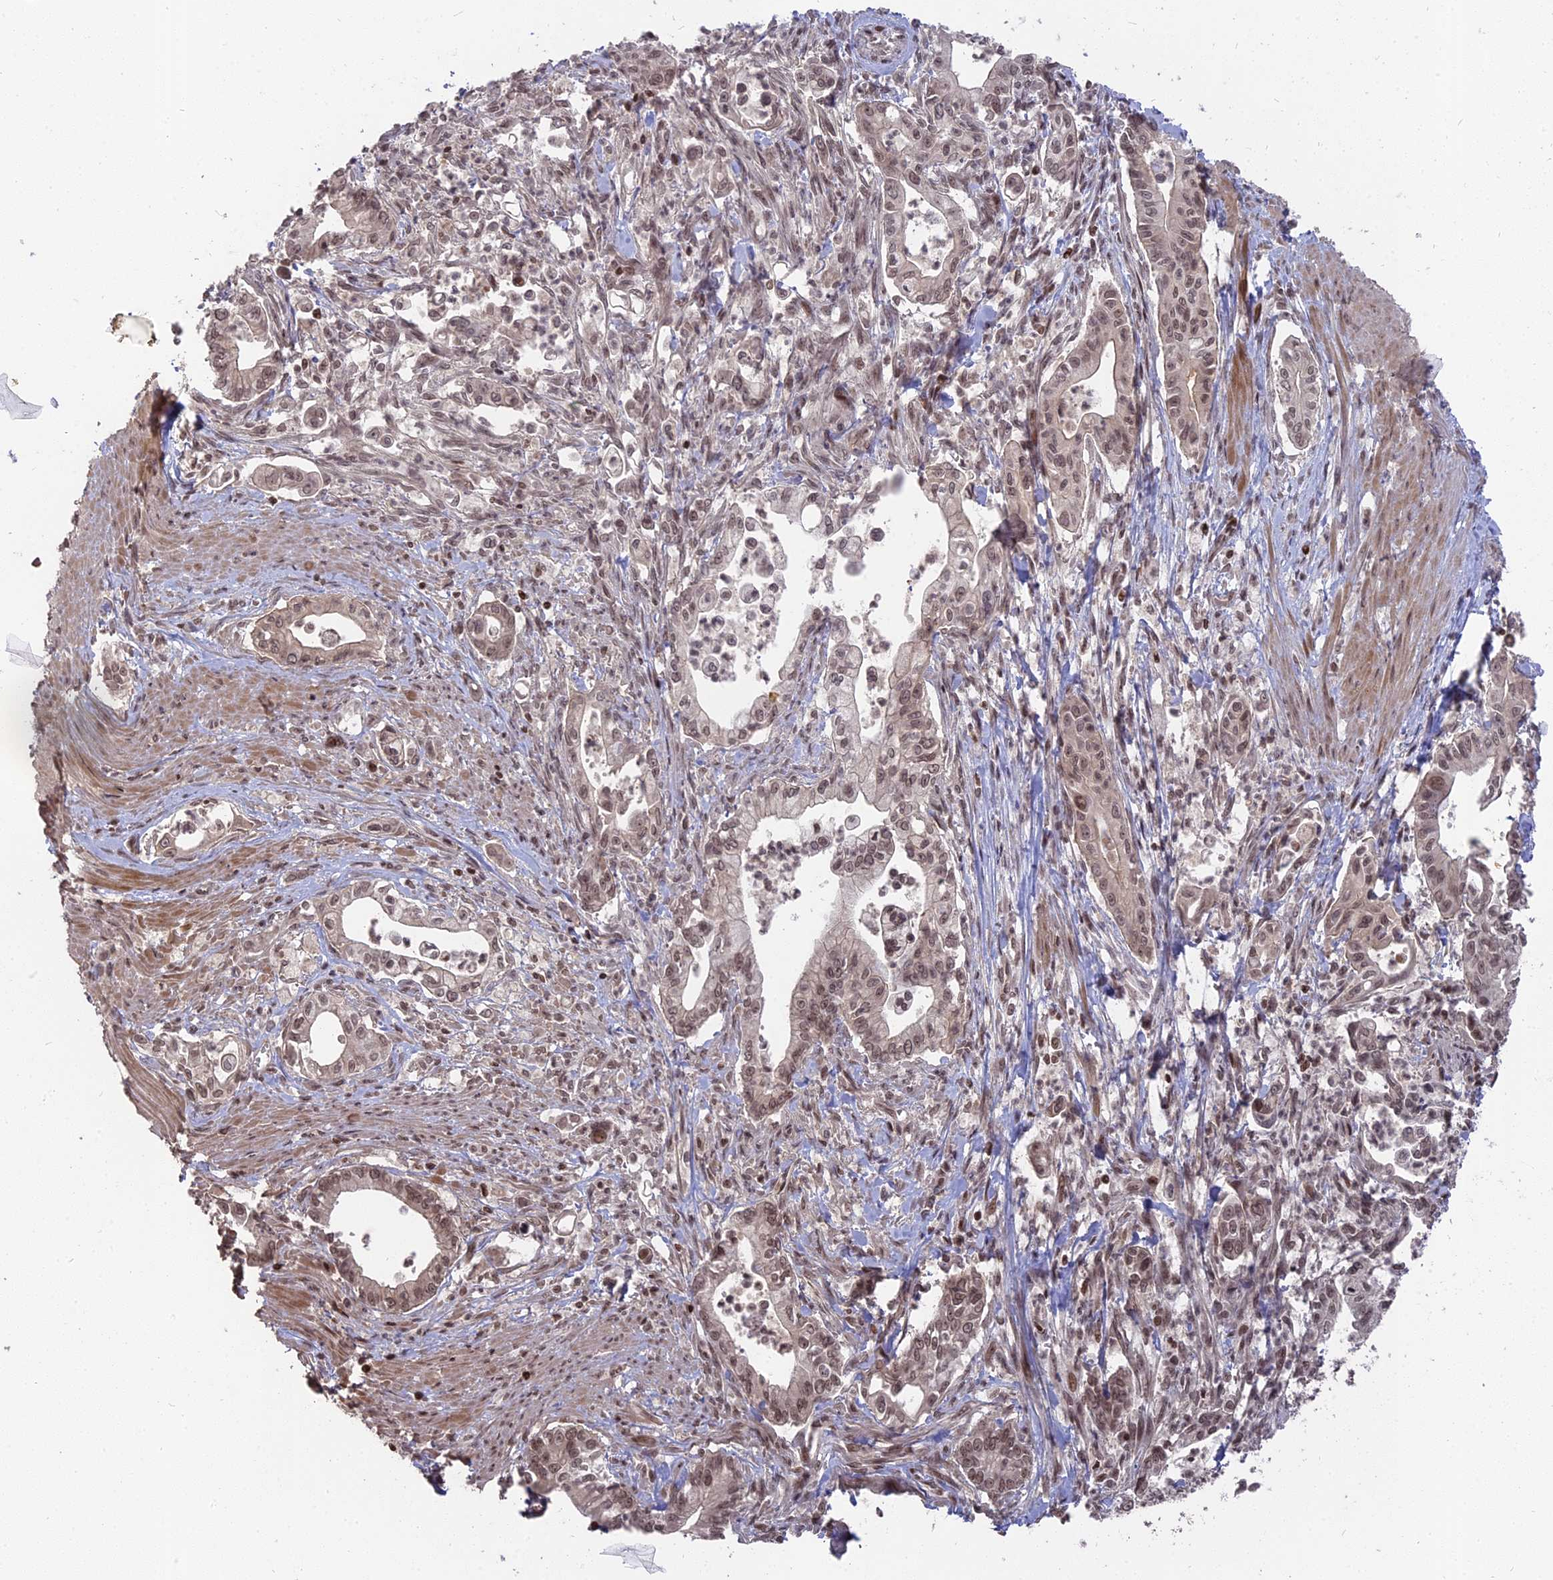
{"staining": {"intensity": "weak", "quantity": ">75%", "location": "nuclear"}, "tissue": "pancreatic cancer", "cell_type": "Tumor cells", "image_type": "cancer", "snomed": [{"axis": "morphology", "description": "Adenocarcinoma, NOS"}, {"axis": "topography", "description": "Pancreas"}], "caption": "A low amount of weak nuclear positivity is seen in approximately >75% of tumor cells in pancreatic adenocarcinoma tissue. (DAB IHC, brown staining for protein, blue staining for nuclei).", "gene": "NR1H3", "patient": {"sex": "male", "age": 78}}